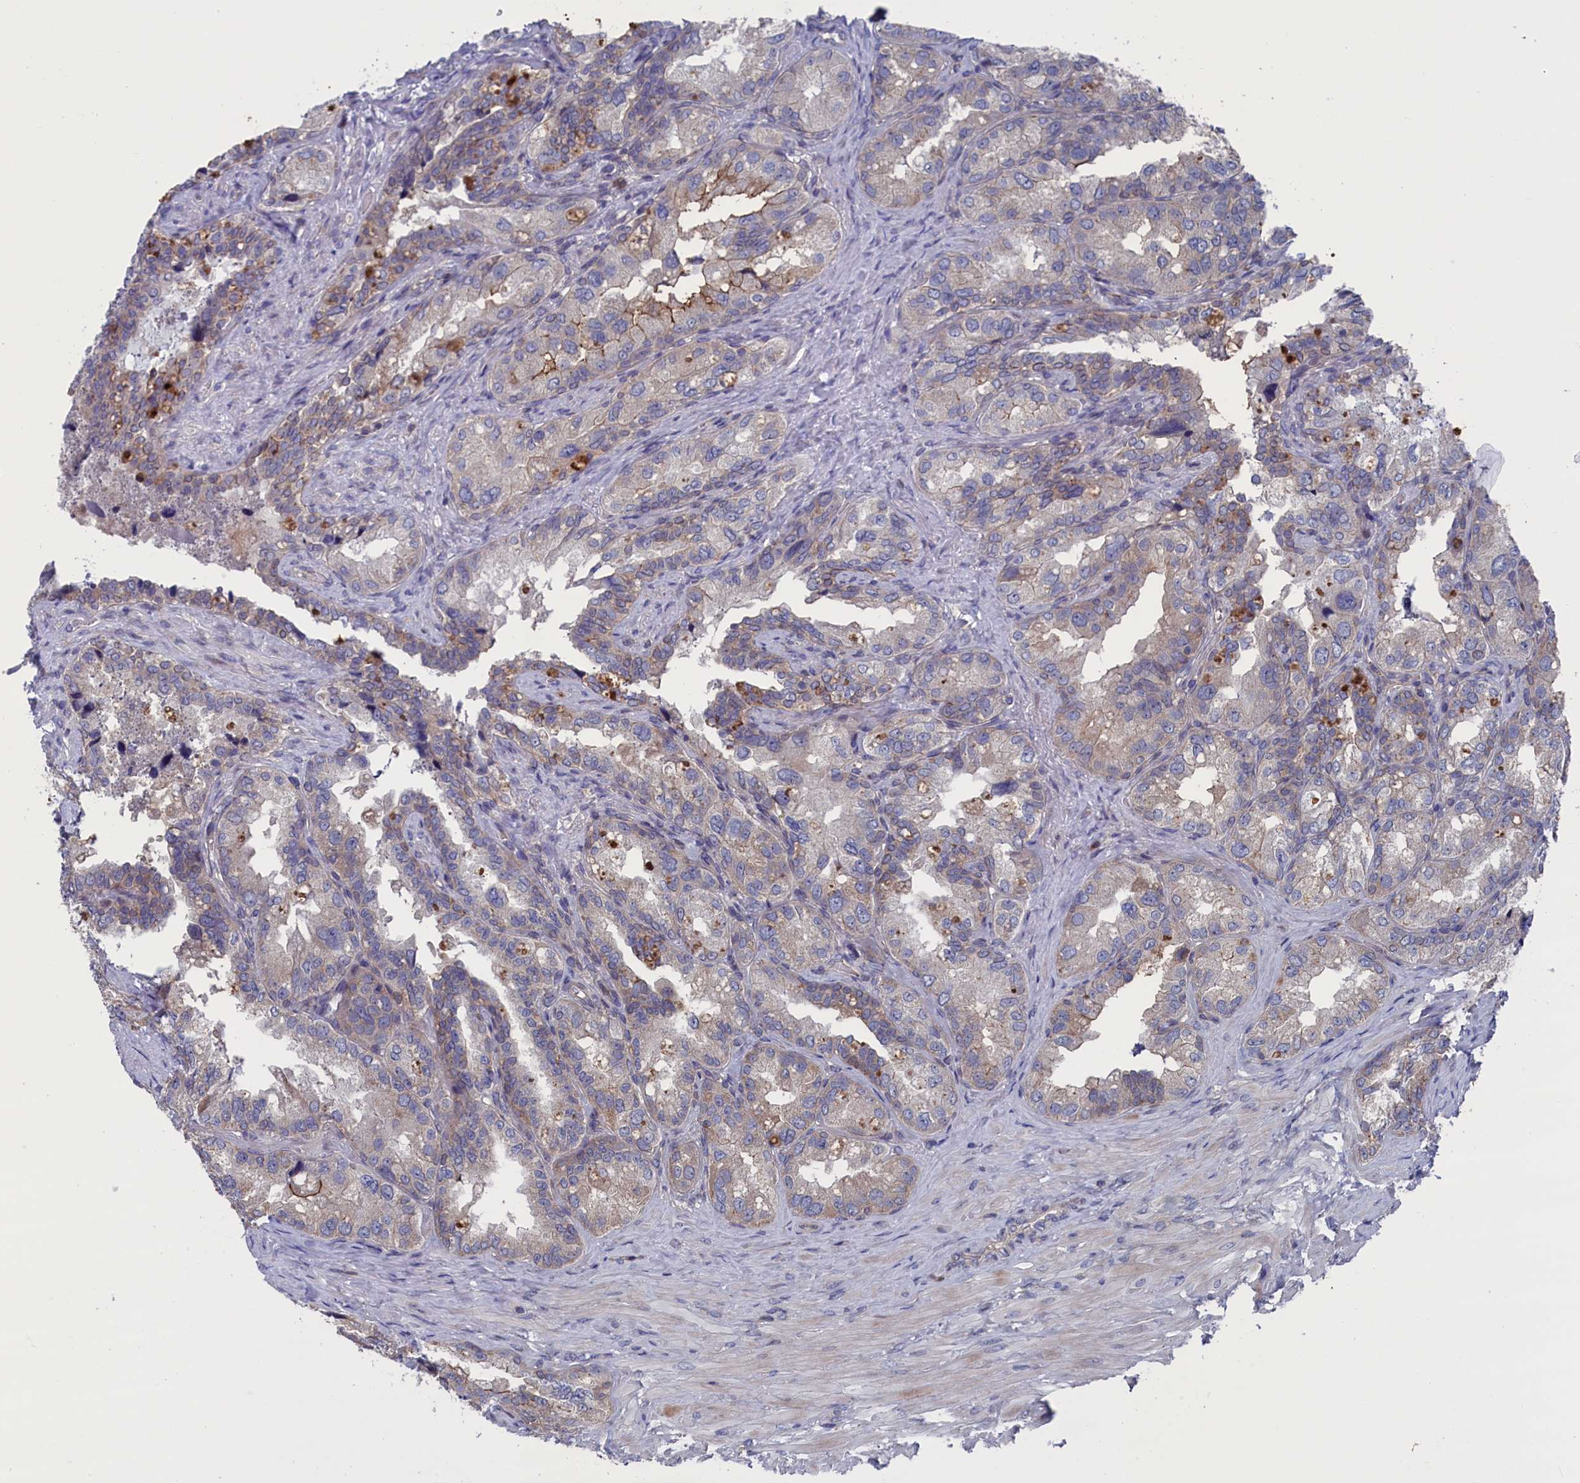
{"staining": {"intensity": "moderate", "quantity": "<25%", "location": "cytoplasmic/membranous"}, "tissue": "seminal vesicle", "cell_type": "Glandular cells", "image_type": "normal", "snomed": [{"axis": "morphology", "description": "Normal tissue, NOS"}, {"axis": "topography", "description": "Seminal veicle"}, {"axis": "topography", "description": "Peripheral nerve tissue"}], "caption": "IHC of normal human seminal vesicle reveals low levels of moderate cytoplasmic/membranous staining in about <25% of glandular cells. (Brightfield microscopy of DAB IHC at high magnification).", "gene": "SPATA13", "patient": {"sex": "male", "age": 67}}